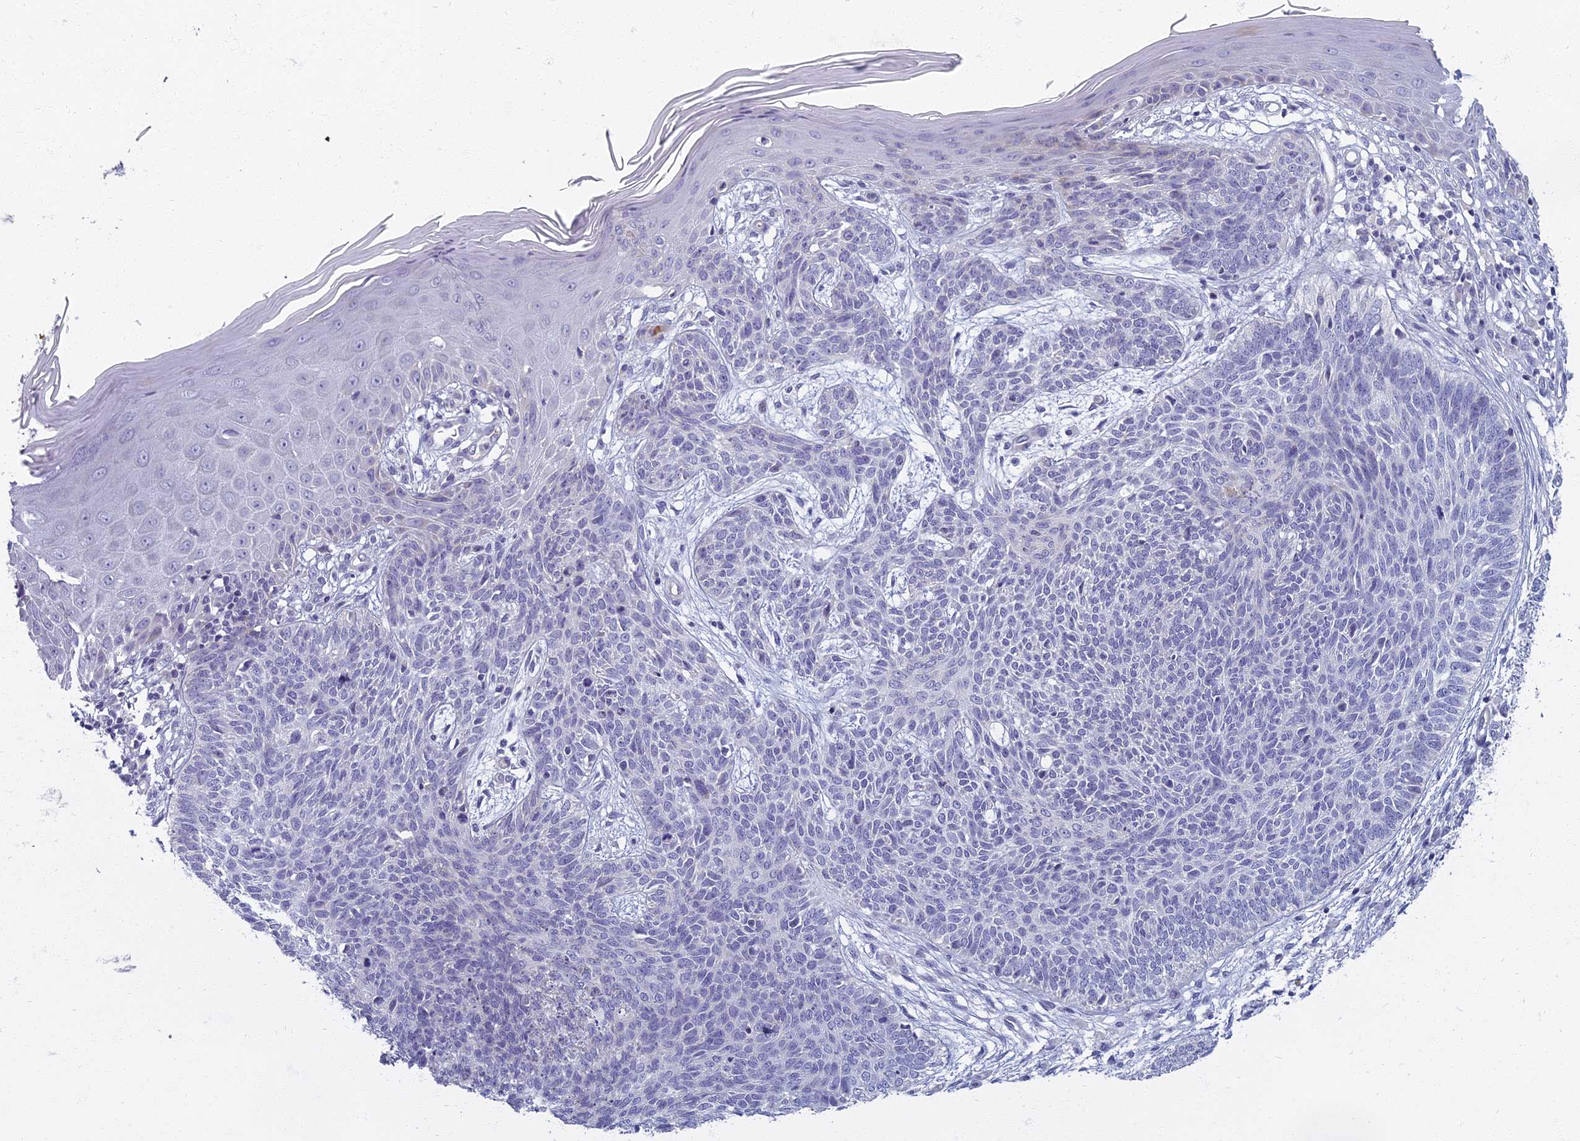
{"staining": {"intensity": "negative", "quantity": "none", "location": "none"}, "tissue": "skin cancer", "cell_type": "Tumor cells", "image_type": "cancer", "snomed": [{"axis": "morphology", "description": "Basal cell carcinoma"}, {"axis": "topography", "description": "Skin"}], "caption": "Immunohistochemistry (IHC) image of skin cancer stained for a protein (brown), which exhibits no positivity in tumor cells.", "gene": "ARL15", "patient": {"sex": "female", "age": 66}}